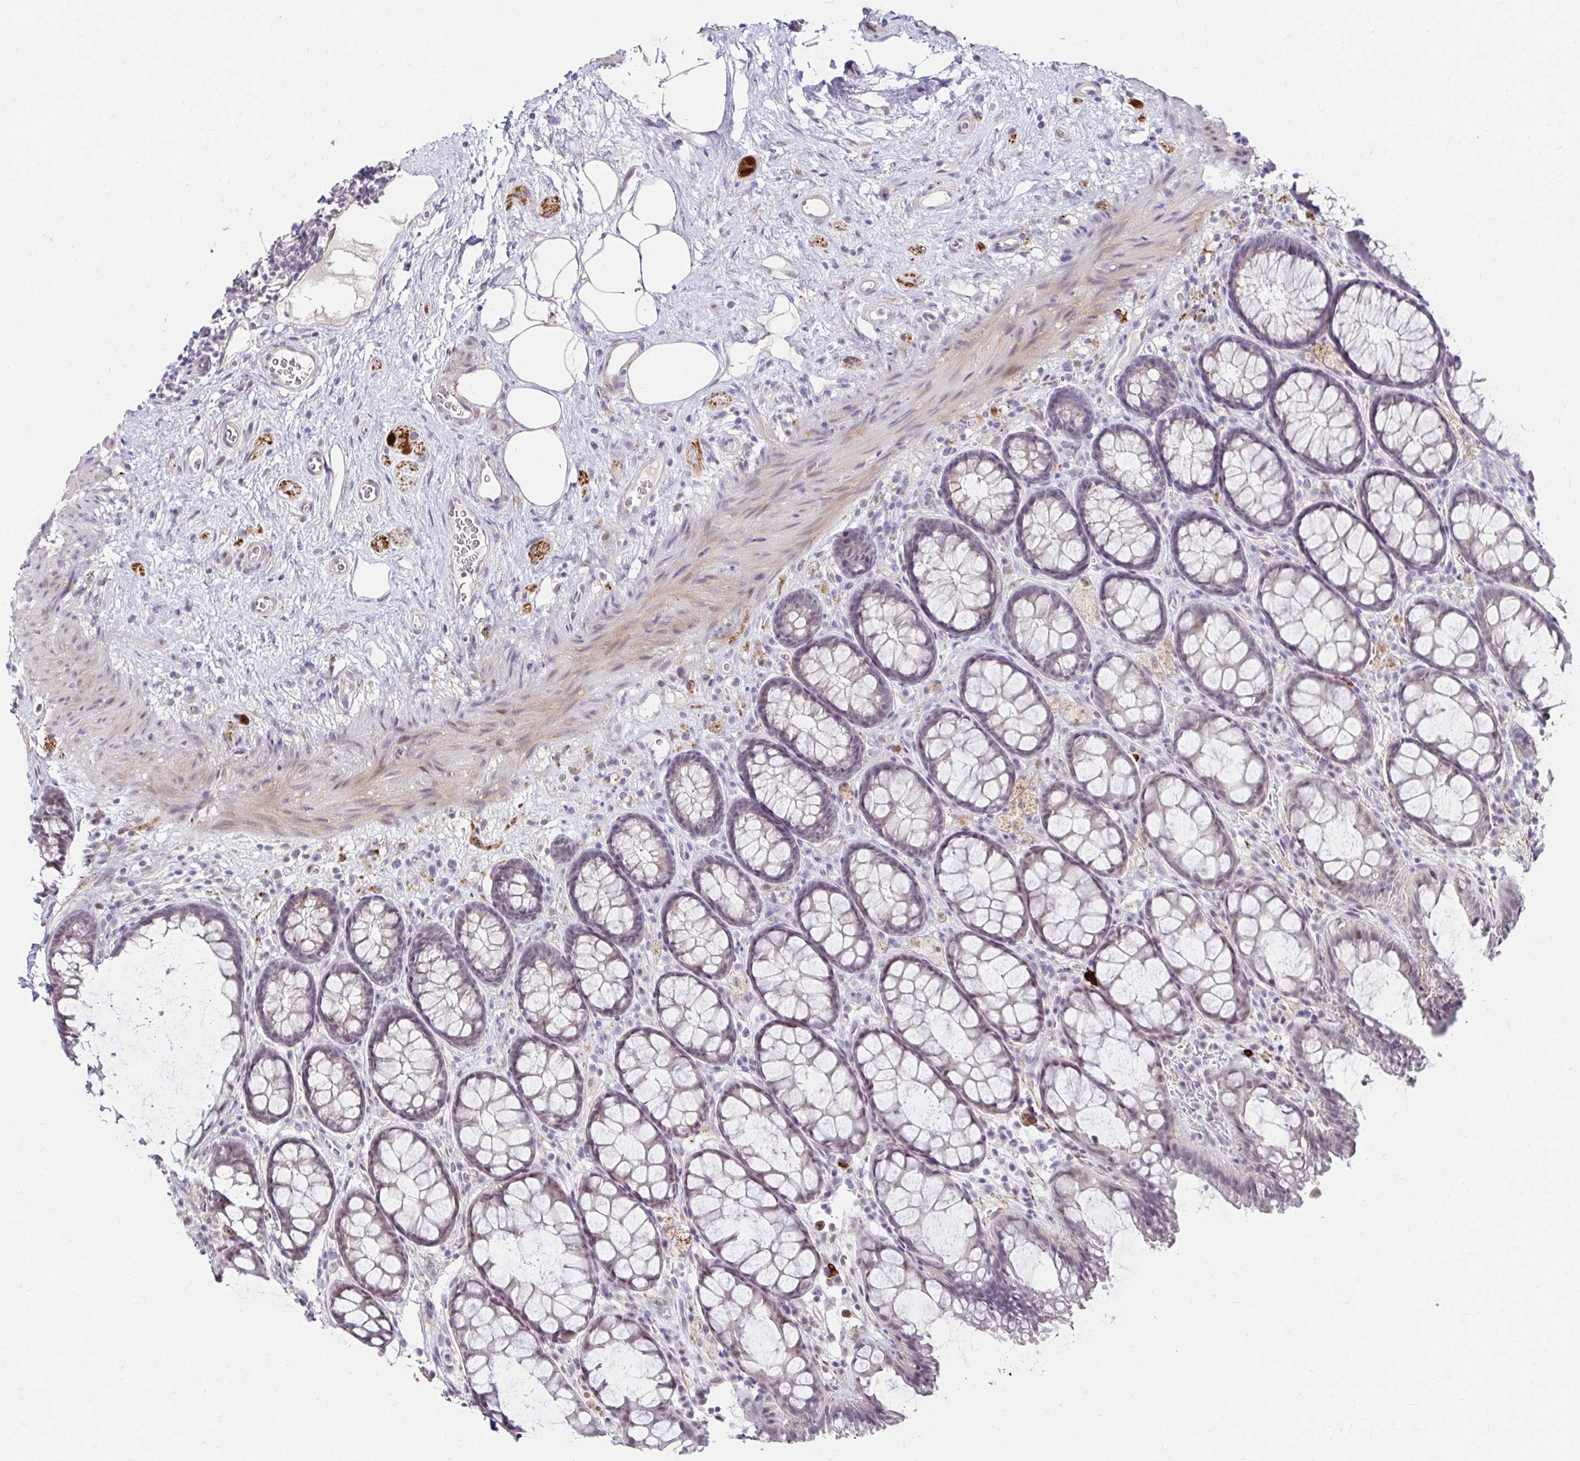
{"staining": {"intensity": "negative", "quantity": "none", "location": "none"}, "tissue": "rectum", "cell_type": "Glandular cells", "image_type": "normal", "snomed": [{"axis": "morphology", "description": "Normal tissue, NOS"}, {"axis": "topography", "description": "Rectum"}], "caption": "This histopathology image is of benign rectum stained with immunohistochemistry (IHC) to label a protein in brown with the nuclei are counter-stained blue. There is no expression in glandular cells. (Stains: DAB immunohistochemistry (IHC) with hematoxylin counter stain, Microscopy: brightfield microscopy at high magnification).", "gene": "GUCY1A1", "patient": {"sex": "female", "age": 67}}